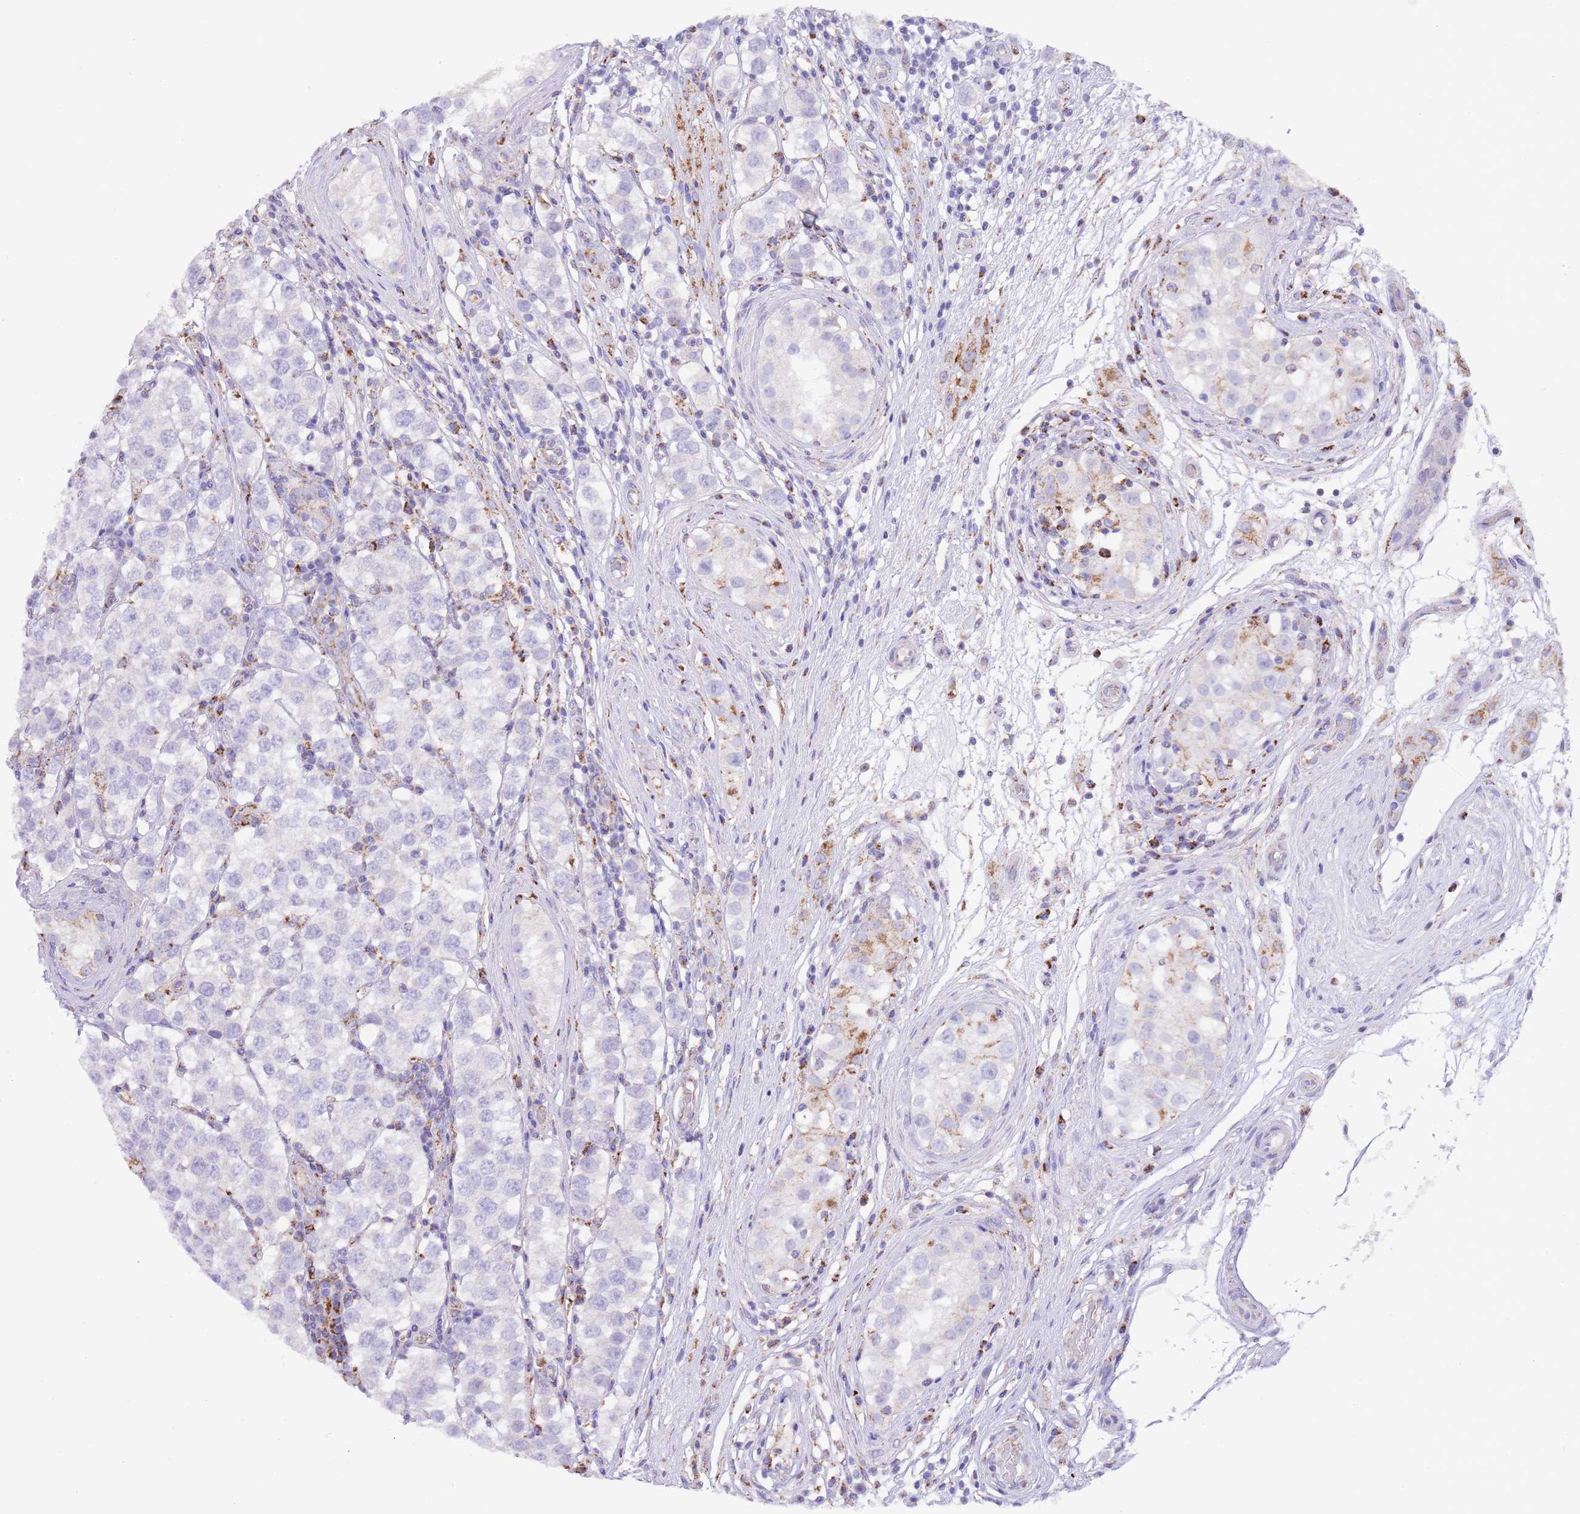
{"staining": {"intensity": "negative", "quantity": "none", "location": "none"}, "tissue": "testis cancer", "cell_type": "Tumor cells", "image_type": "cancer", "snomed": [{"axis": "morphology", "description": "Seminoma, NOS"}, {"axis": "topography", "description": "Testis"}], "caption": "Immunohistochemistry histopathology image of neoplastic tissue: human testis seminoma stained with DAB exhibits no significant protein staining in tumor cells.", "gene": "SS18L2", "patient": {"sex": "male", "age": 34}}